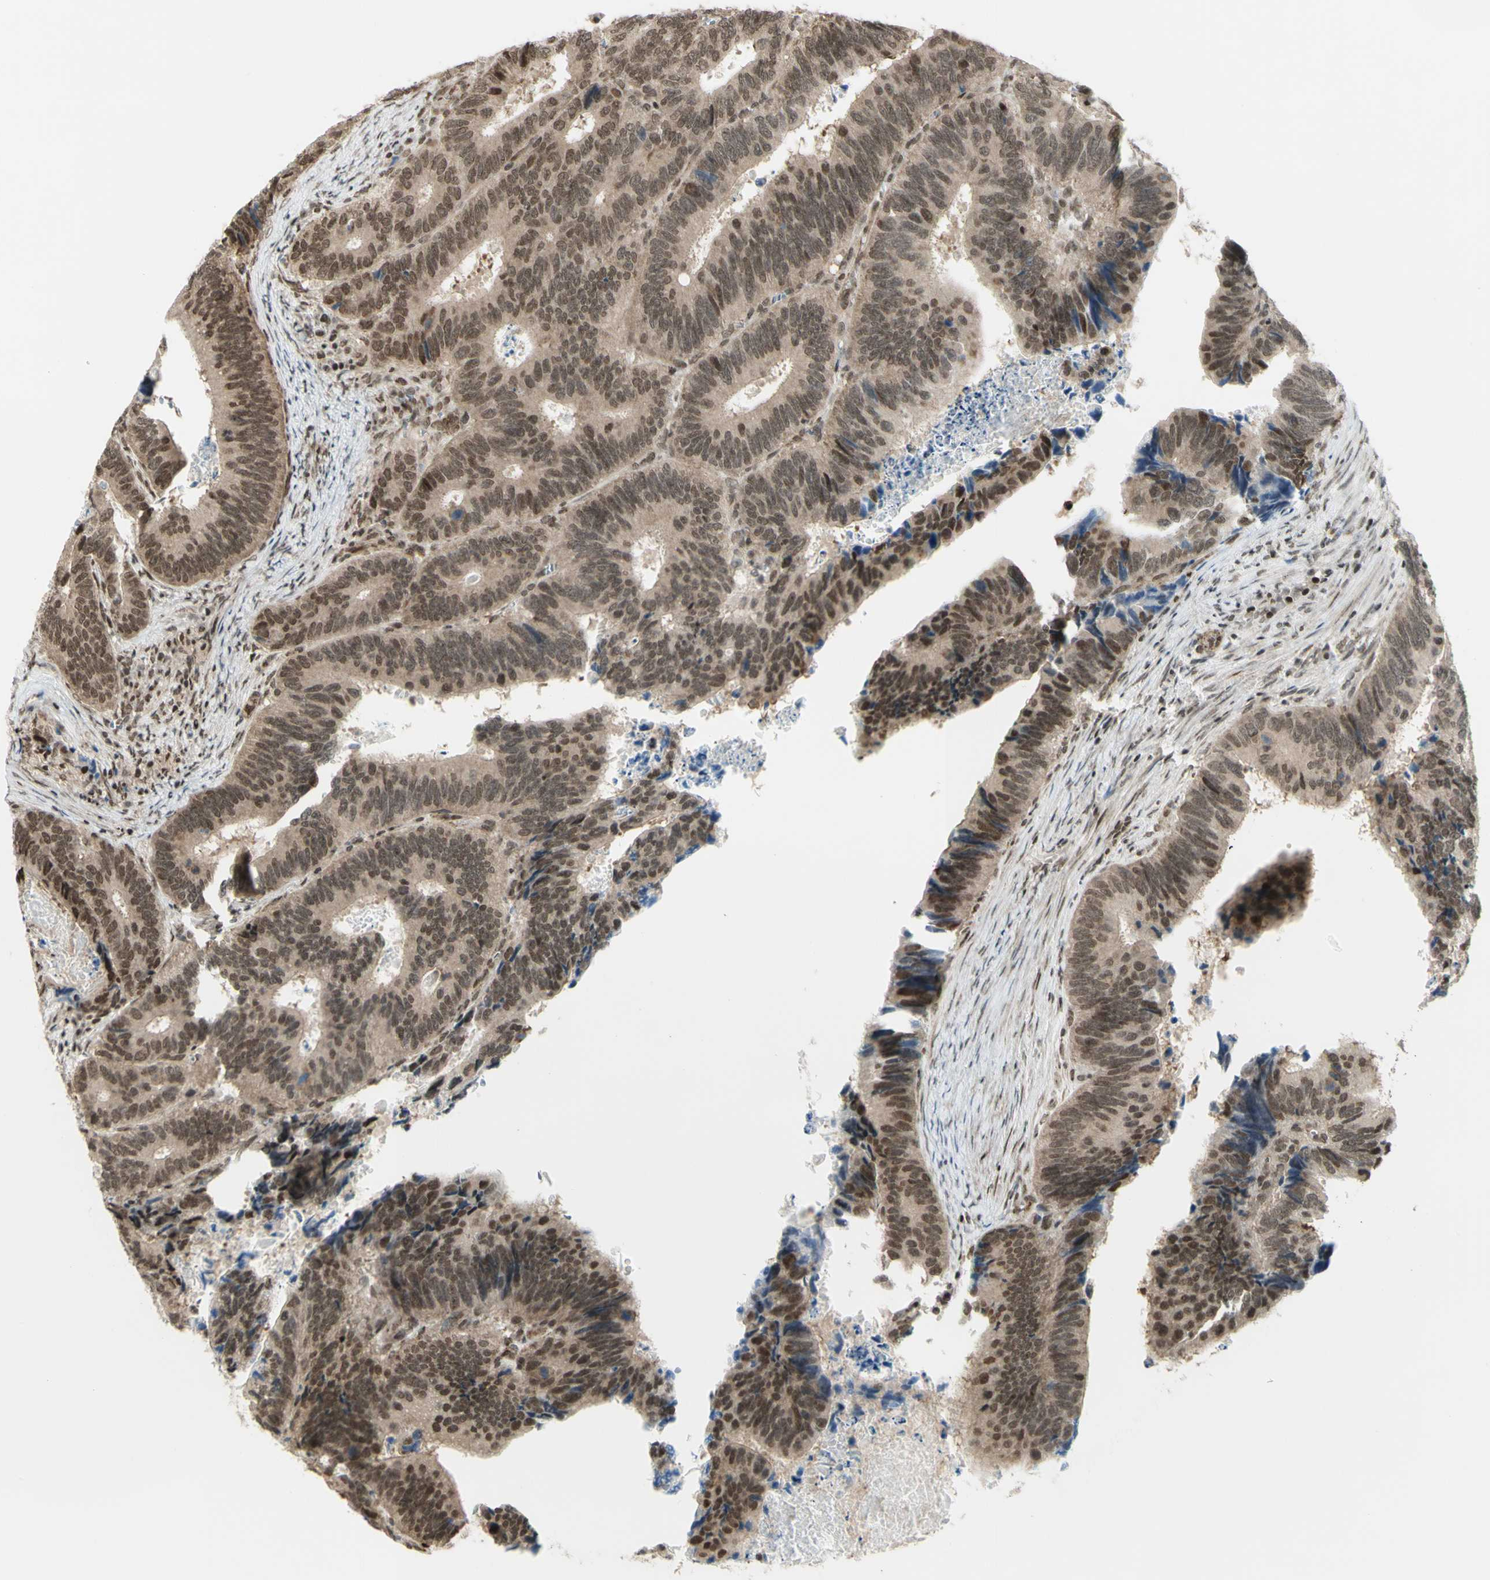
{"staining": {"intensity": "moderate", "quantity": ">75%", "location": "nuclear"}, "tissue": "colorectal cancer", "cell_type": "Tumor cells", "image_type": "cancer", "snomed": [{"axis": "morphology", "description": "Inflammation, NOS"}, {"axis": "morphology", "description": "Adenocarcinoma, NOS"}, {"axis": "topography", "description": "Colon"}], "caption": "Protein expression analysis of colorectal cancer (adenocarcinoma) exhibits moderate nuclear positivity in approximately >75% of tumor cells.", "gene": "ZMYM6", "patient": {"sex": "male", "age": 72}}